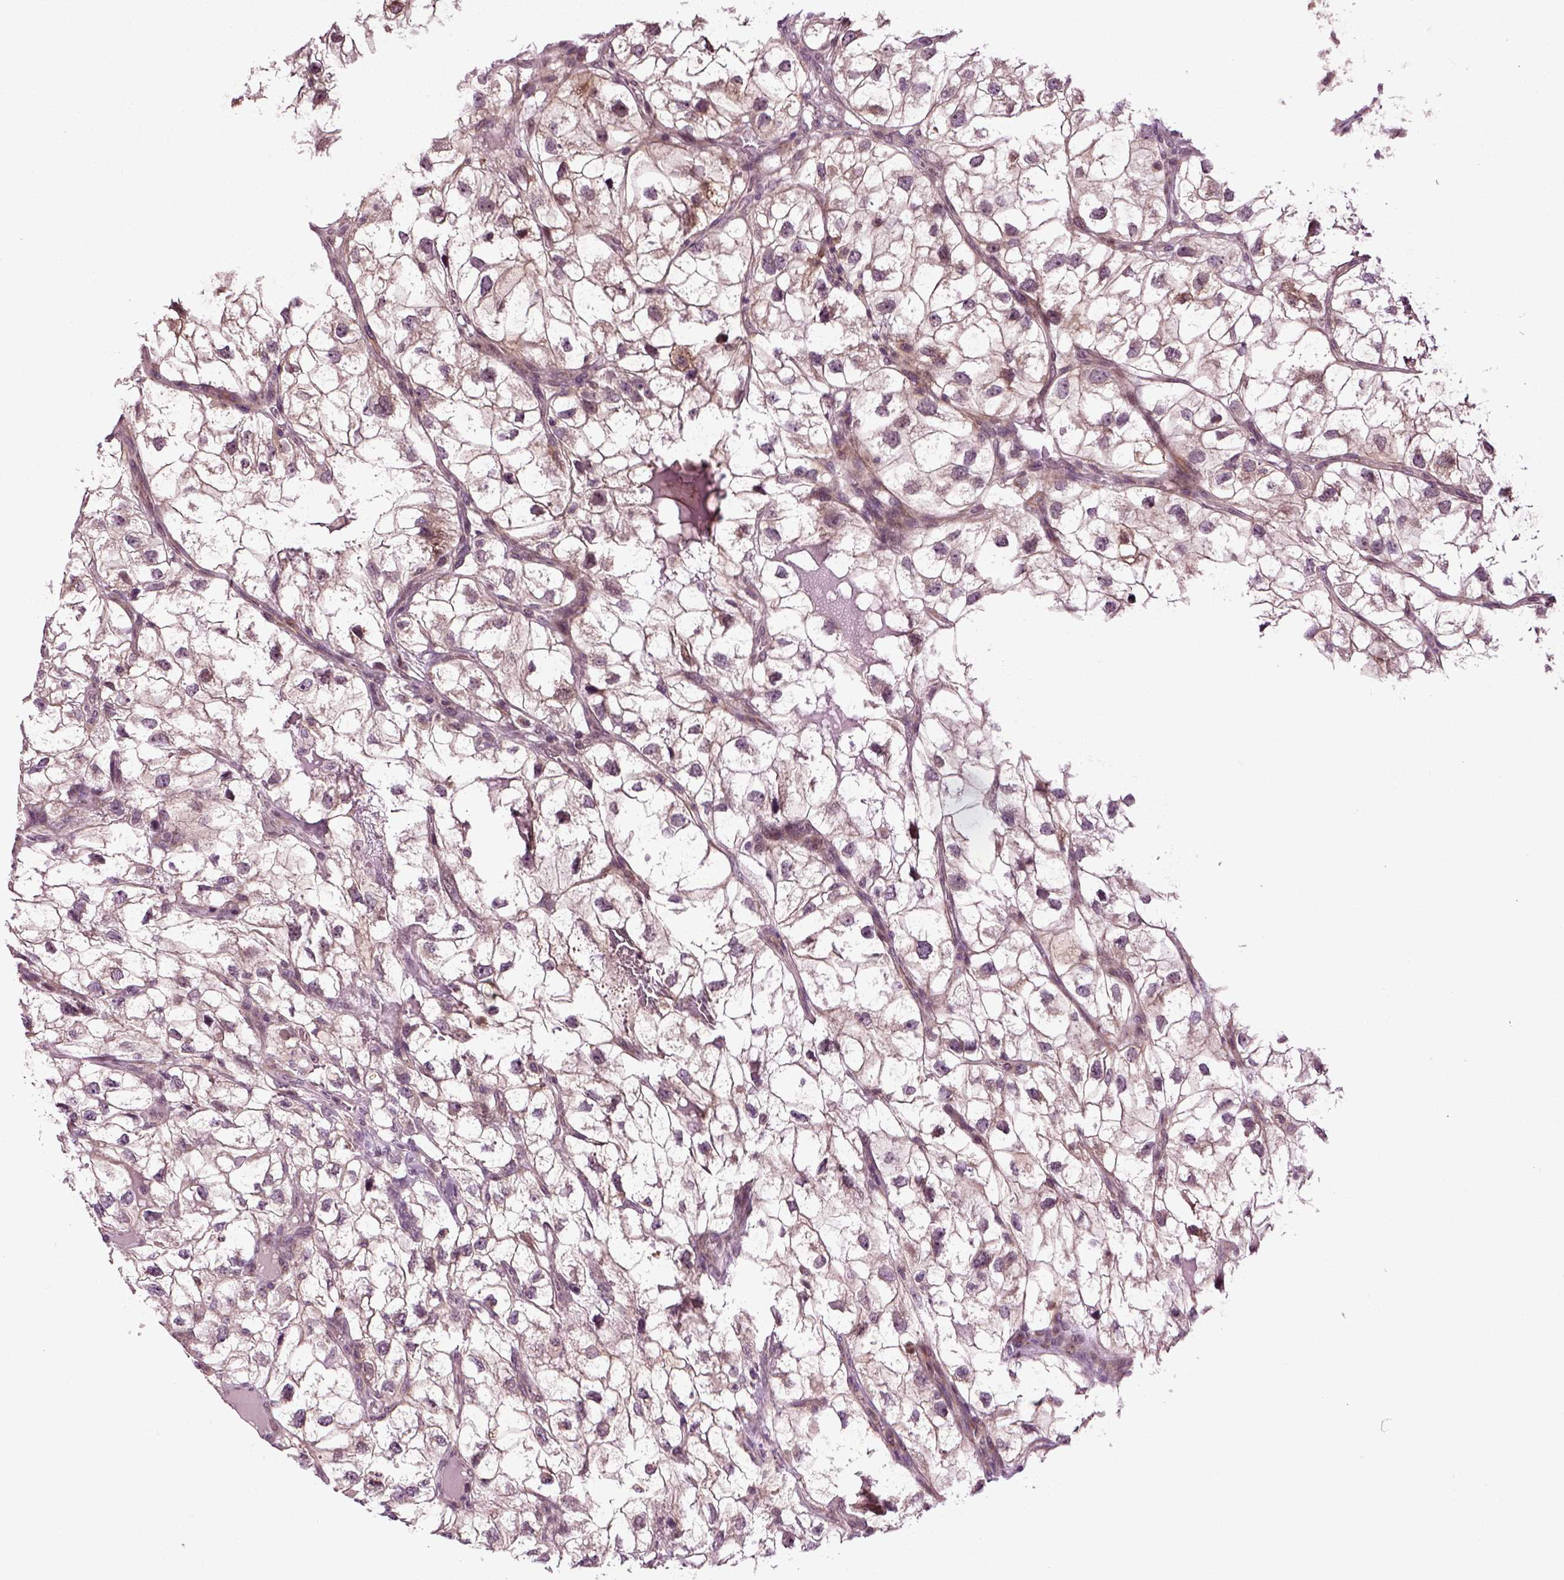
{"staining": {"intensity": "weak", "quantity": "<25%", "location": "cytoplasmic/membranous"}, "tissue": "renal cancer", "cell_type": "Tumor cells", "image_type": "cancer", "snomed": [{"axis": "morphology", "description": "Adenocarcinoma, NOS"}, {"axis": "topography", "description": "Kidney"}], "caption": "Micrograph shows no significant protein positivity in tumor cells of renal adenocarcinoma.", "gene": "KNSTRN", "patient": {"sex": "male", "age": 59}}